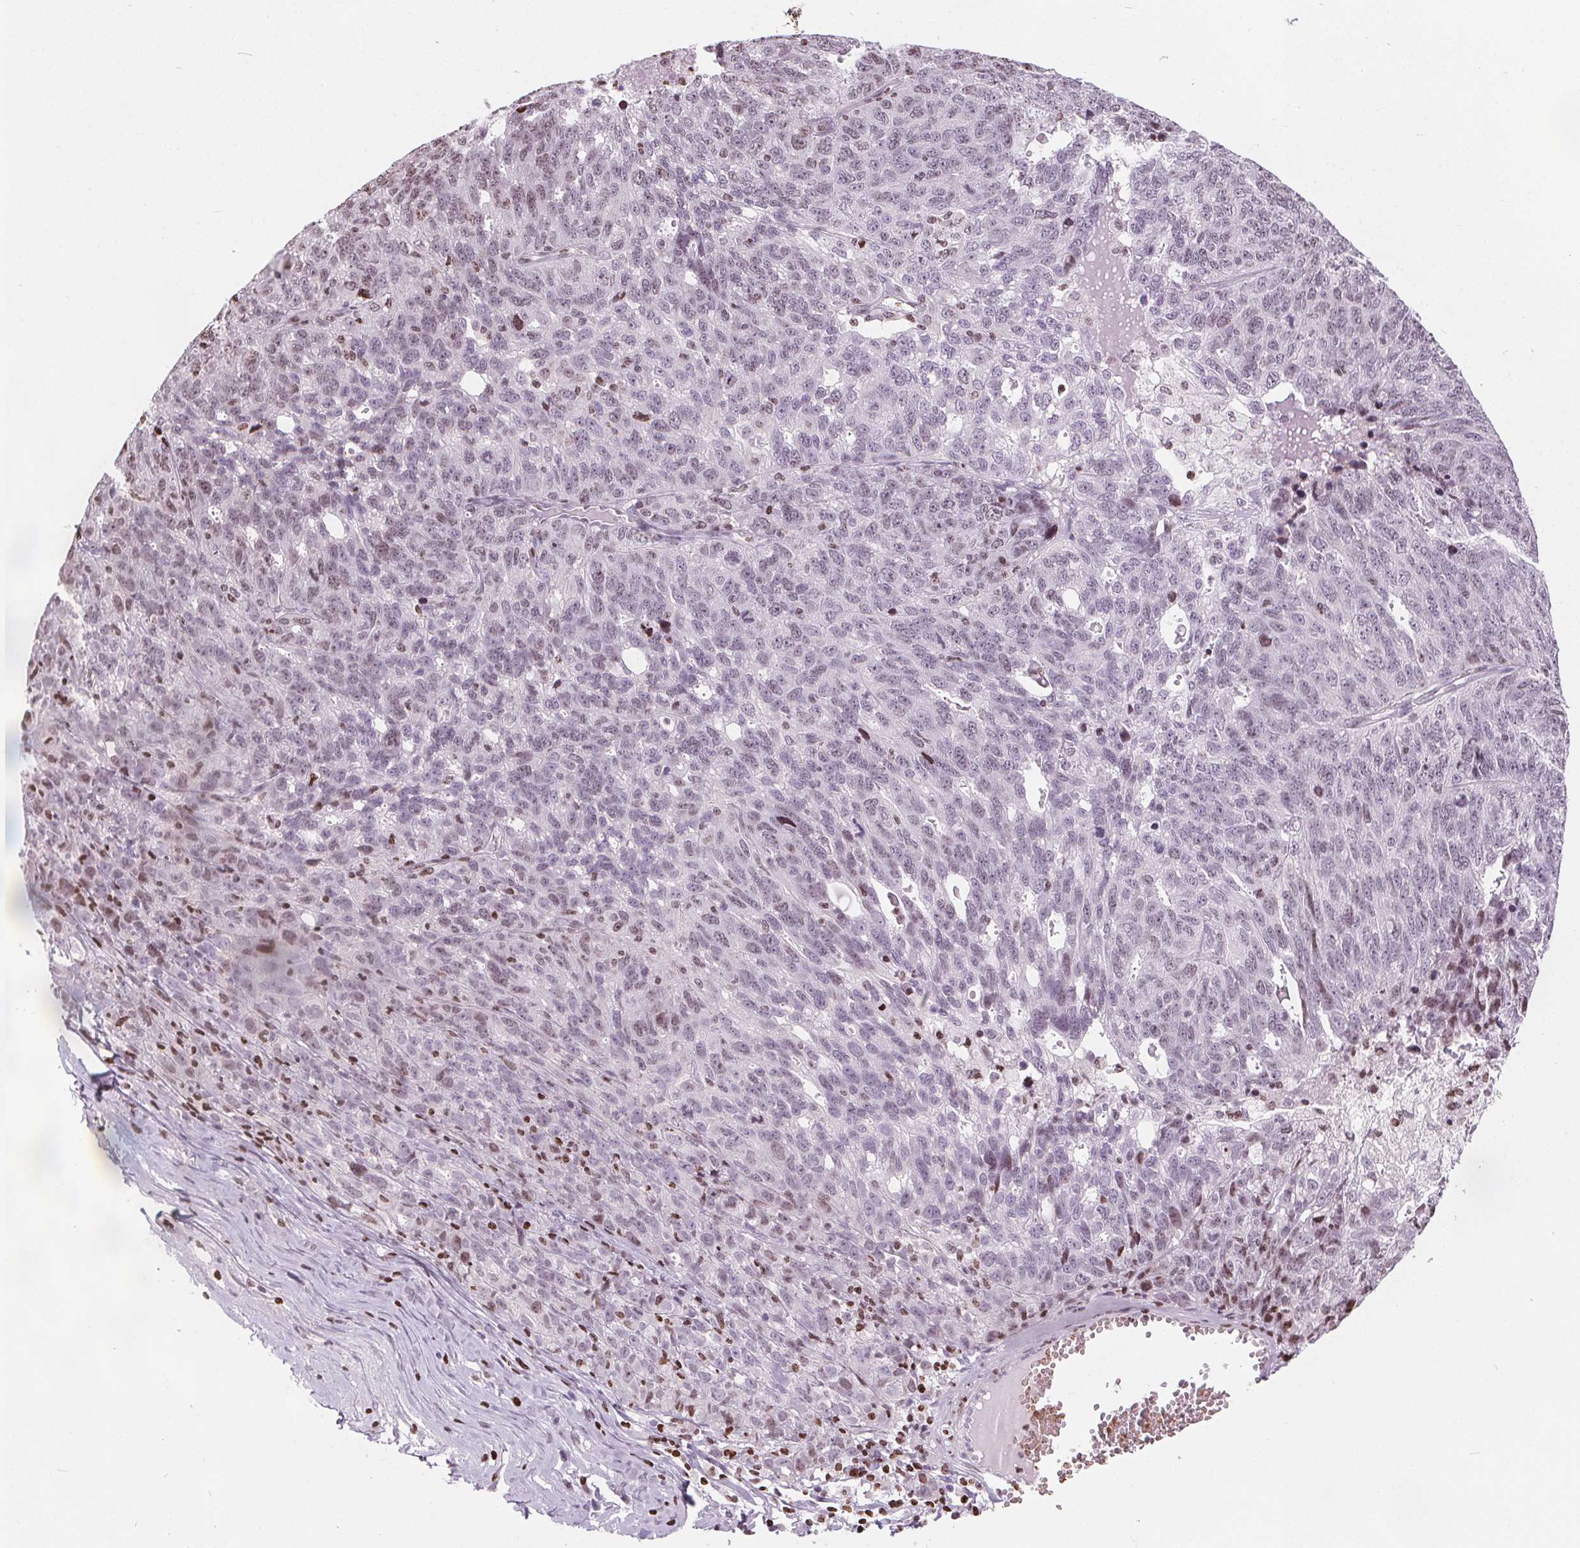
{"staining": {"intensity": "negative", "quantity": "none", "location": "none"}, "tissue": "ovarian cancer", "cell_type": "Tumor cells", "image_type": "cancer", "snomed": [{"axis": "morphology", "description": "Cystadenocarcinoma, serous, NOS"}, {"axis": "topography", "description": "Ovary"}], "caption": "There is no significant expression in tumor cells of serous cystadenocarcinoma (ovarian).", "gene": "ISLR2", "patient": {"sex": "female", "age": 71}}